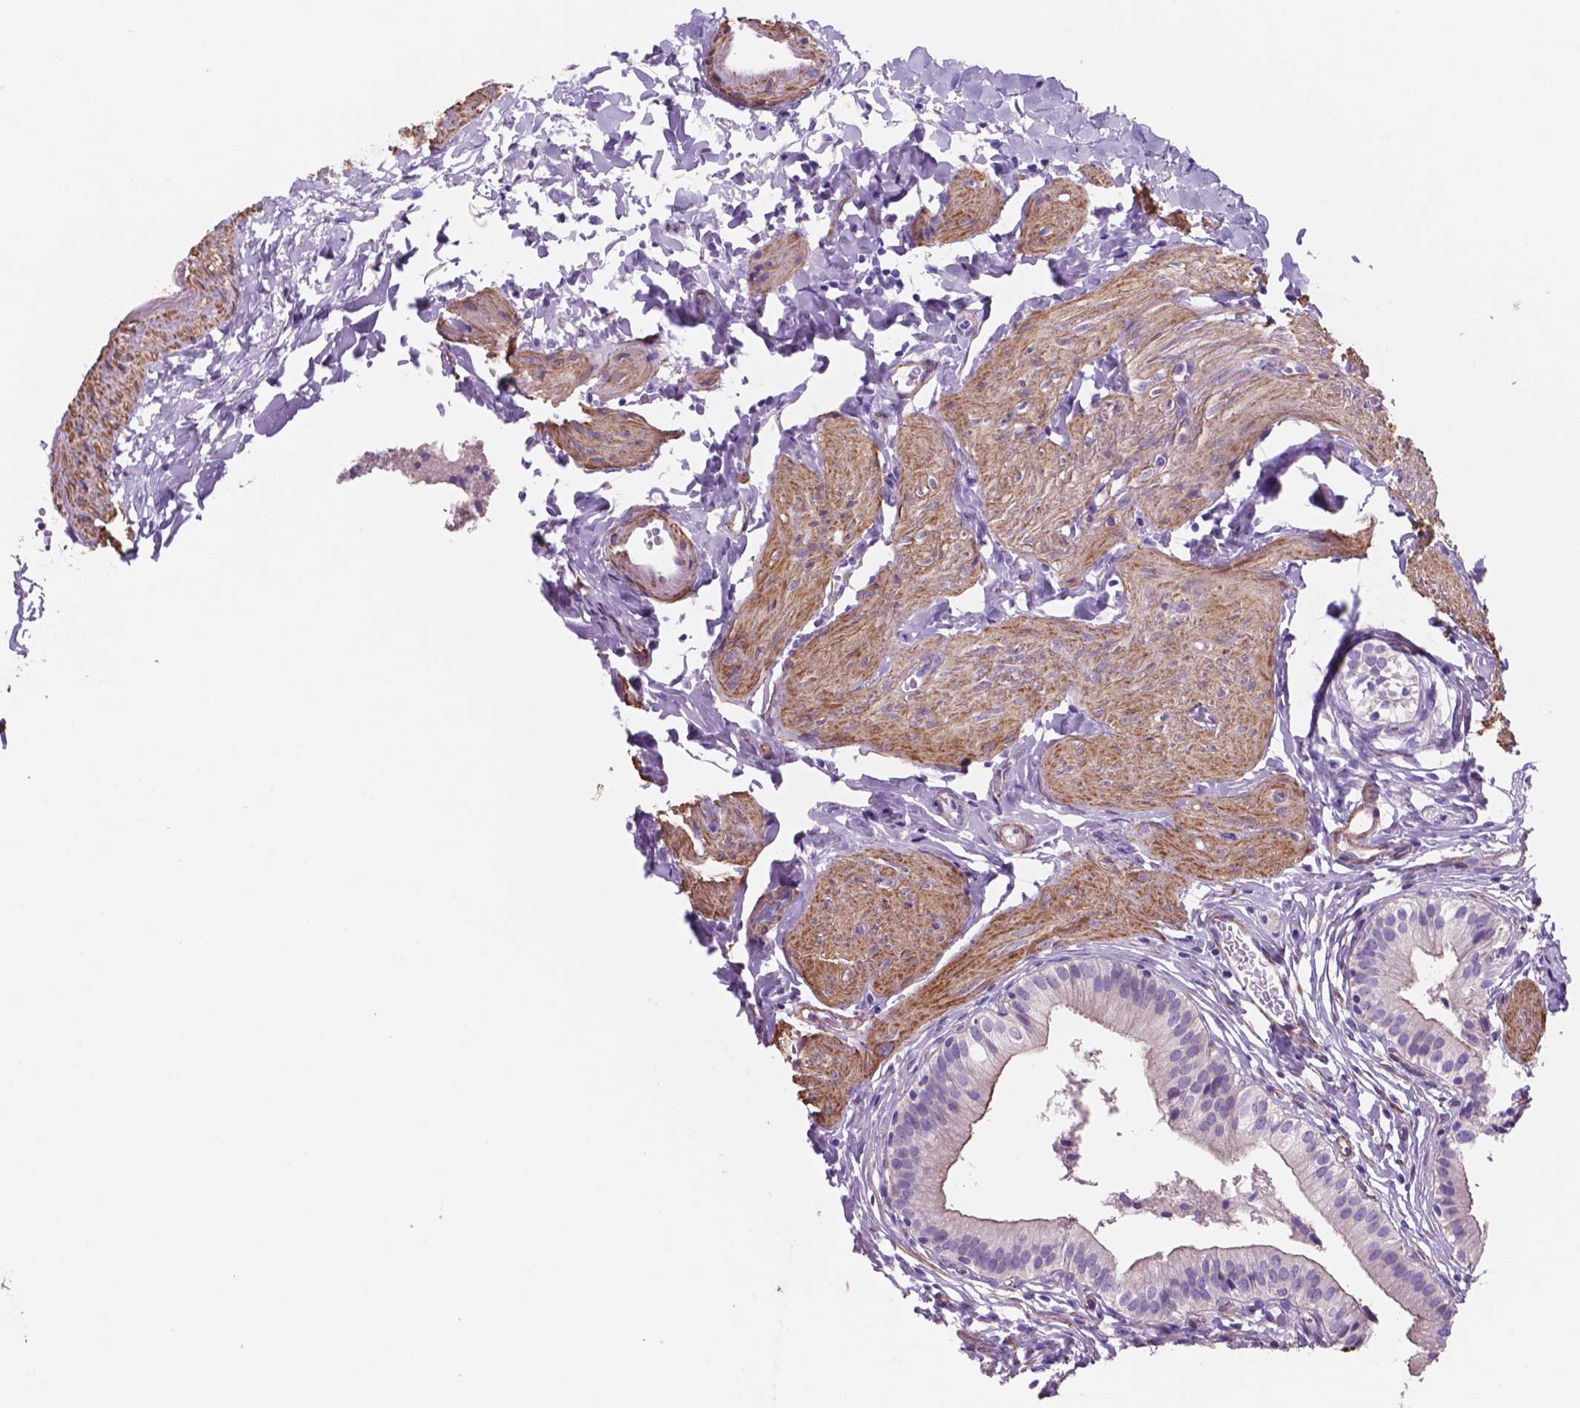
{"staining": {"intensity": "negative", "quantity": "none", "location": "none"}, "tissue": "gallbladder", "cell_type": "Glandular cells", "image_type": "normal", "snomed": [{"axis": "morphology", "description": "Normal tissue, NOS"}, {"axis": "topography", "description": "Gallbladder"}], "caption": "Immunohistochemistry (IHC) micrograph of unremarkable human gallbladder stained for a protein (brown), which exhibits no positivity in glandular cells.", "gene": "TOR2A", "patient": {"sex": "female", "age": 47}}